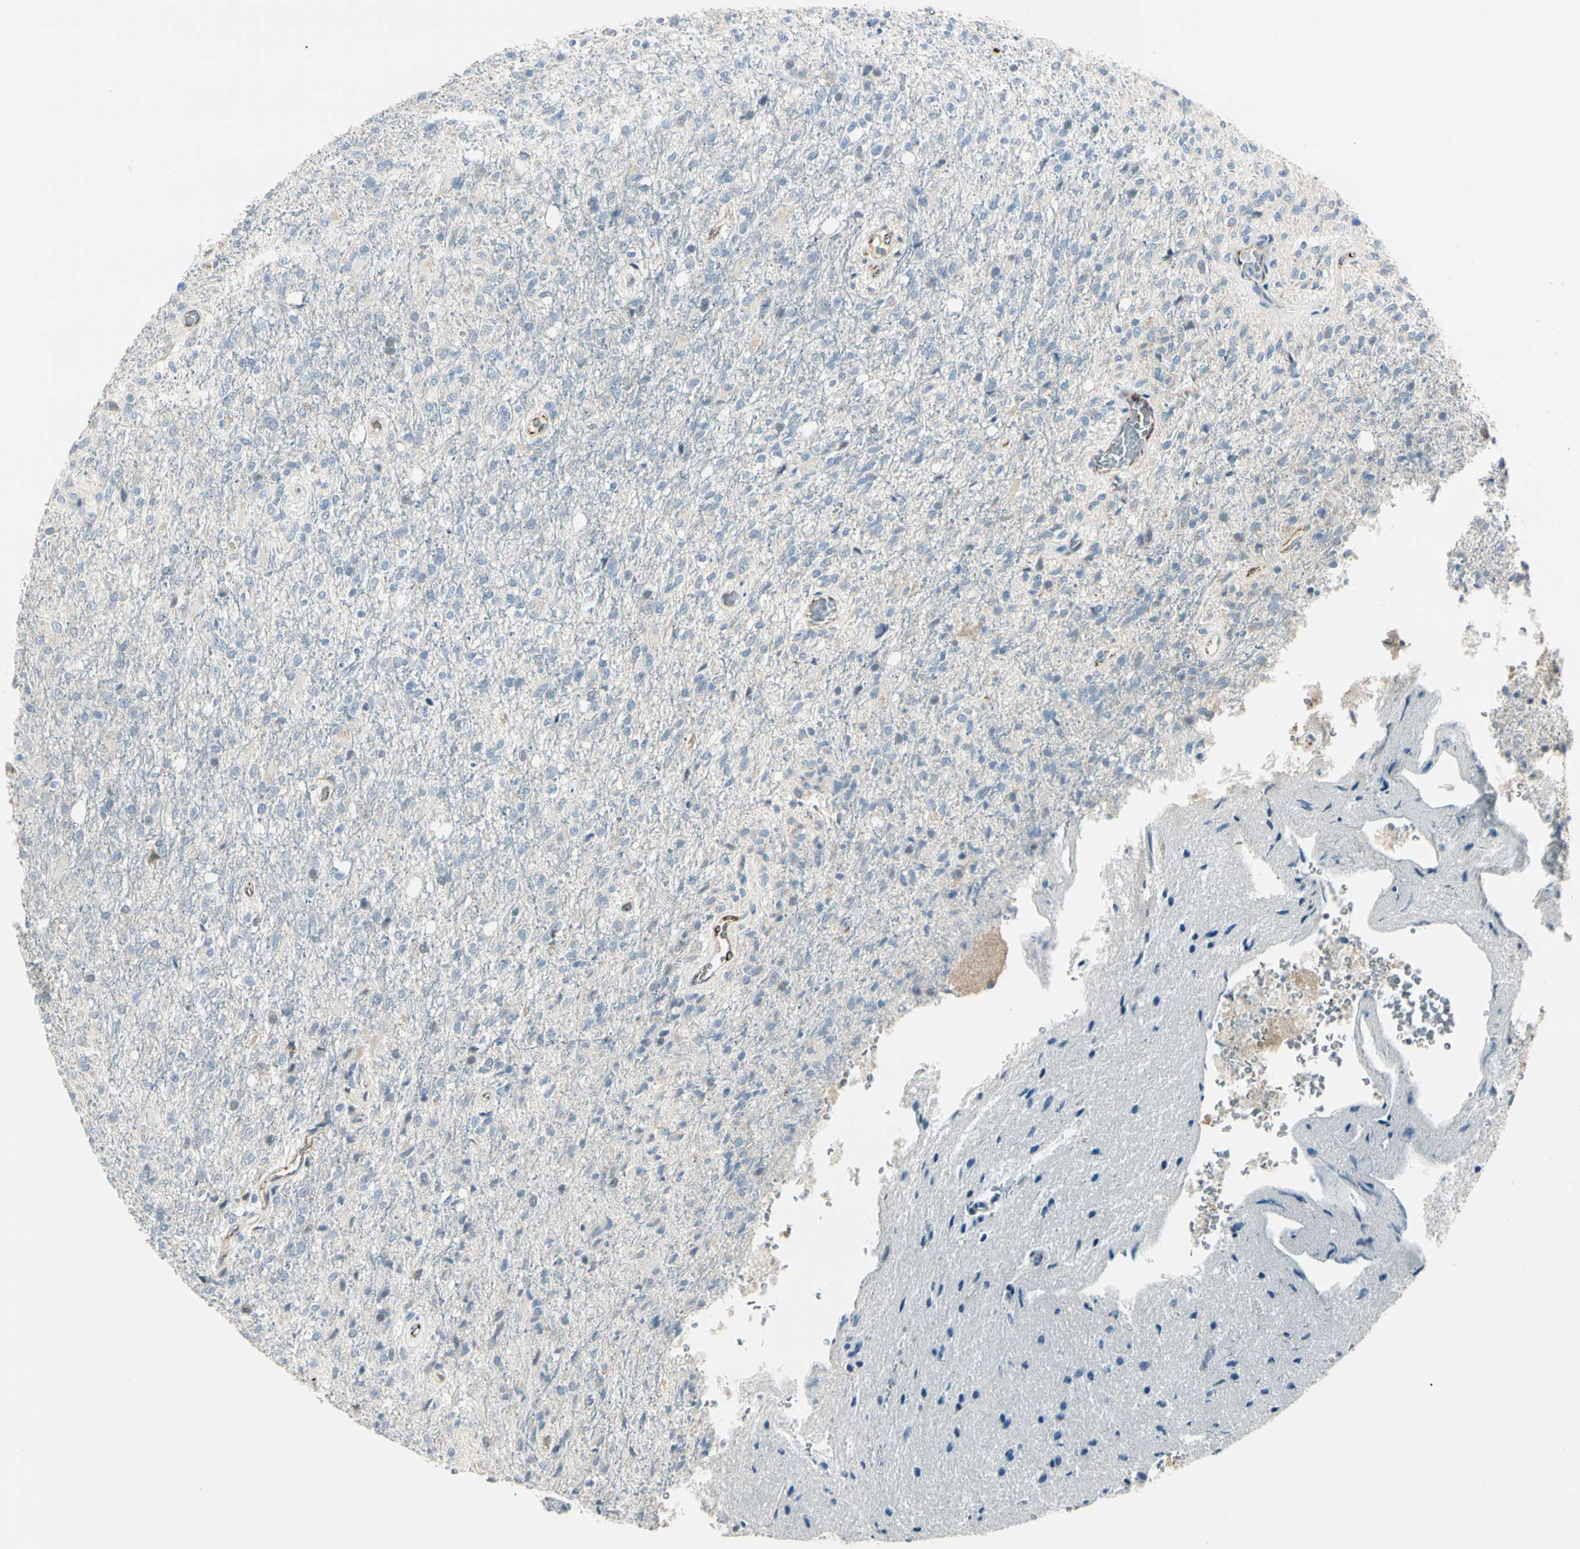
{"staining": {"intensity": "negative", "quantity": "none", "location": "none"}, "tissue": "glioma", "cell_type": "Tumor cells", "image_type": "cancer", "snomed": [{"axis": "morphology", "description": "Normal tissue, NOS"}, {"axis": "morphology", "description": "Glioma, malignant, High grade"}, {"axis": "topography", "description": "Cerebral cortex"}], "caption": "An image of human high-grade glioma (malignant) is negative for staining in tumor cells.", "gene": "SLC6A15", "patient": {"sex": "male", "age": 77}}